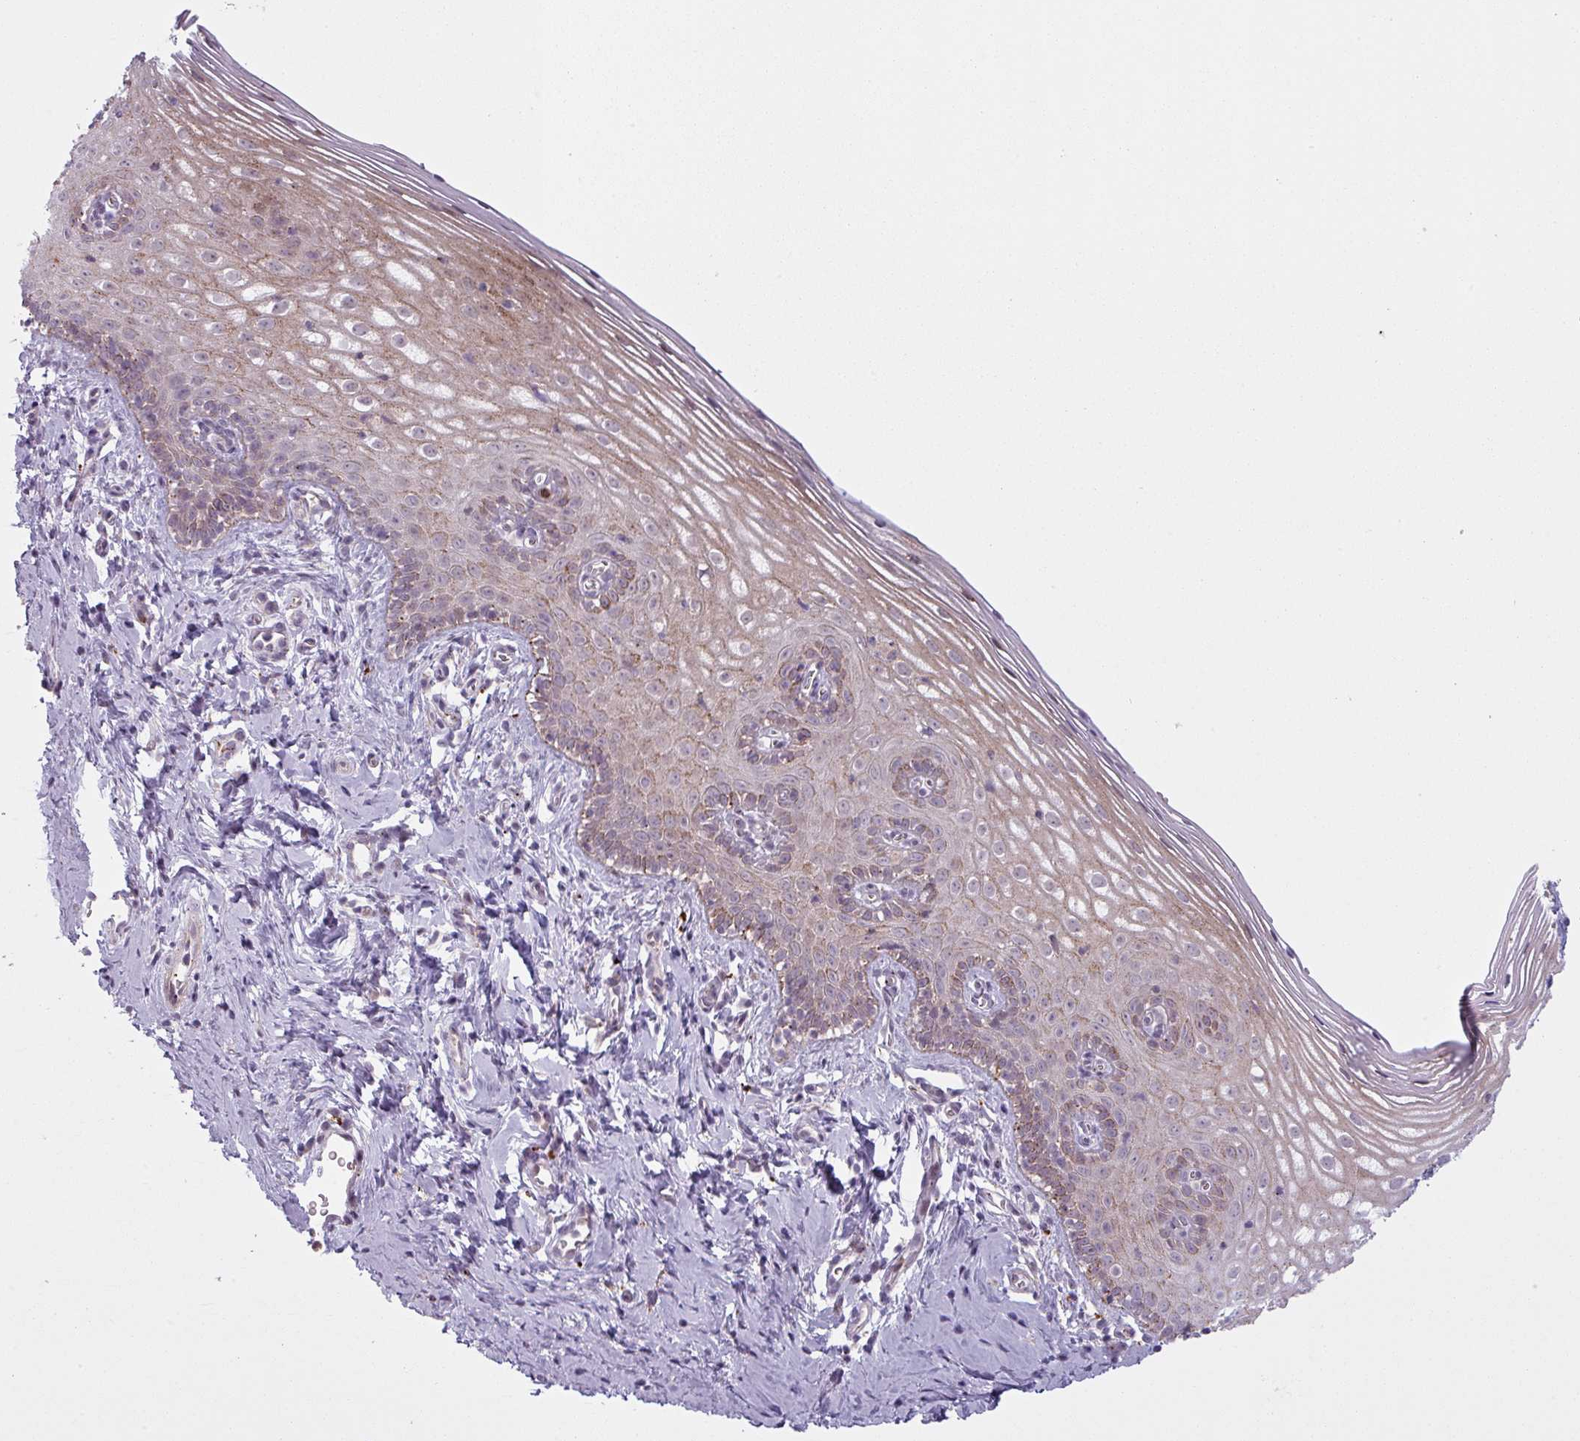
{"staining": {"intensity": "strong", "quantity": ">75%", "location": "cytoplasmic/membranous"}, "tissue": "cervix", "cell_type": "Glandular cells", "image_type": "normal", "snomed": [{"axis": "morphology", "description": "Normal tissue, NOS"}, {"axis": "topography", "description": "Cervix"}], "caption": "A high-resolution photomicrograph shows IHC staining of unremarkable cervix, which exhibits strong cytoplasmic/membranous positivity in approximately >75% of glandular cells. (Stains: DAB in brown, nuclei in blue, Microscopy: brightfield microscopy at high magnification).", "gene": "MAP7D2", "patient": {"sex": "female", "age": 44}}